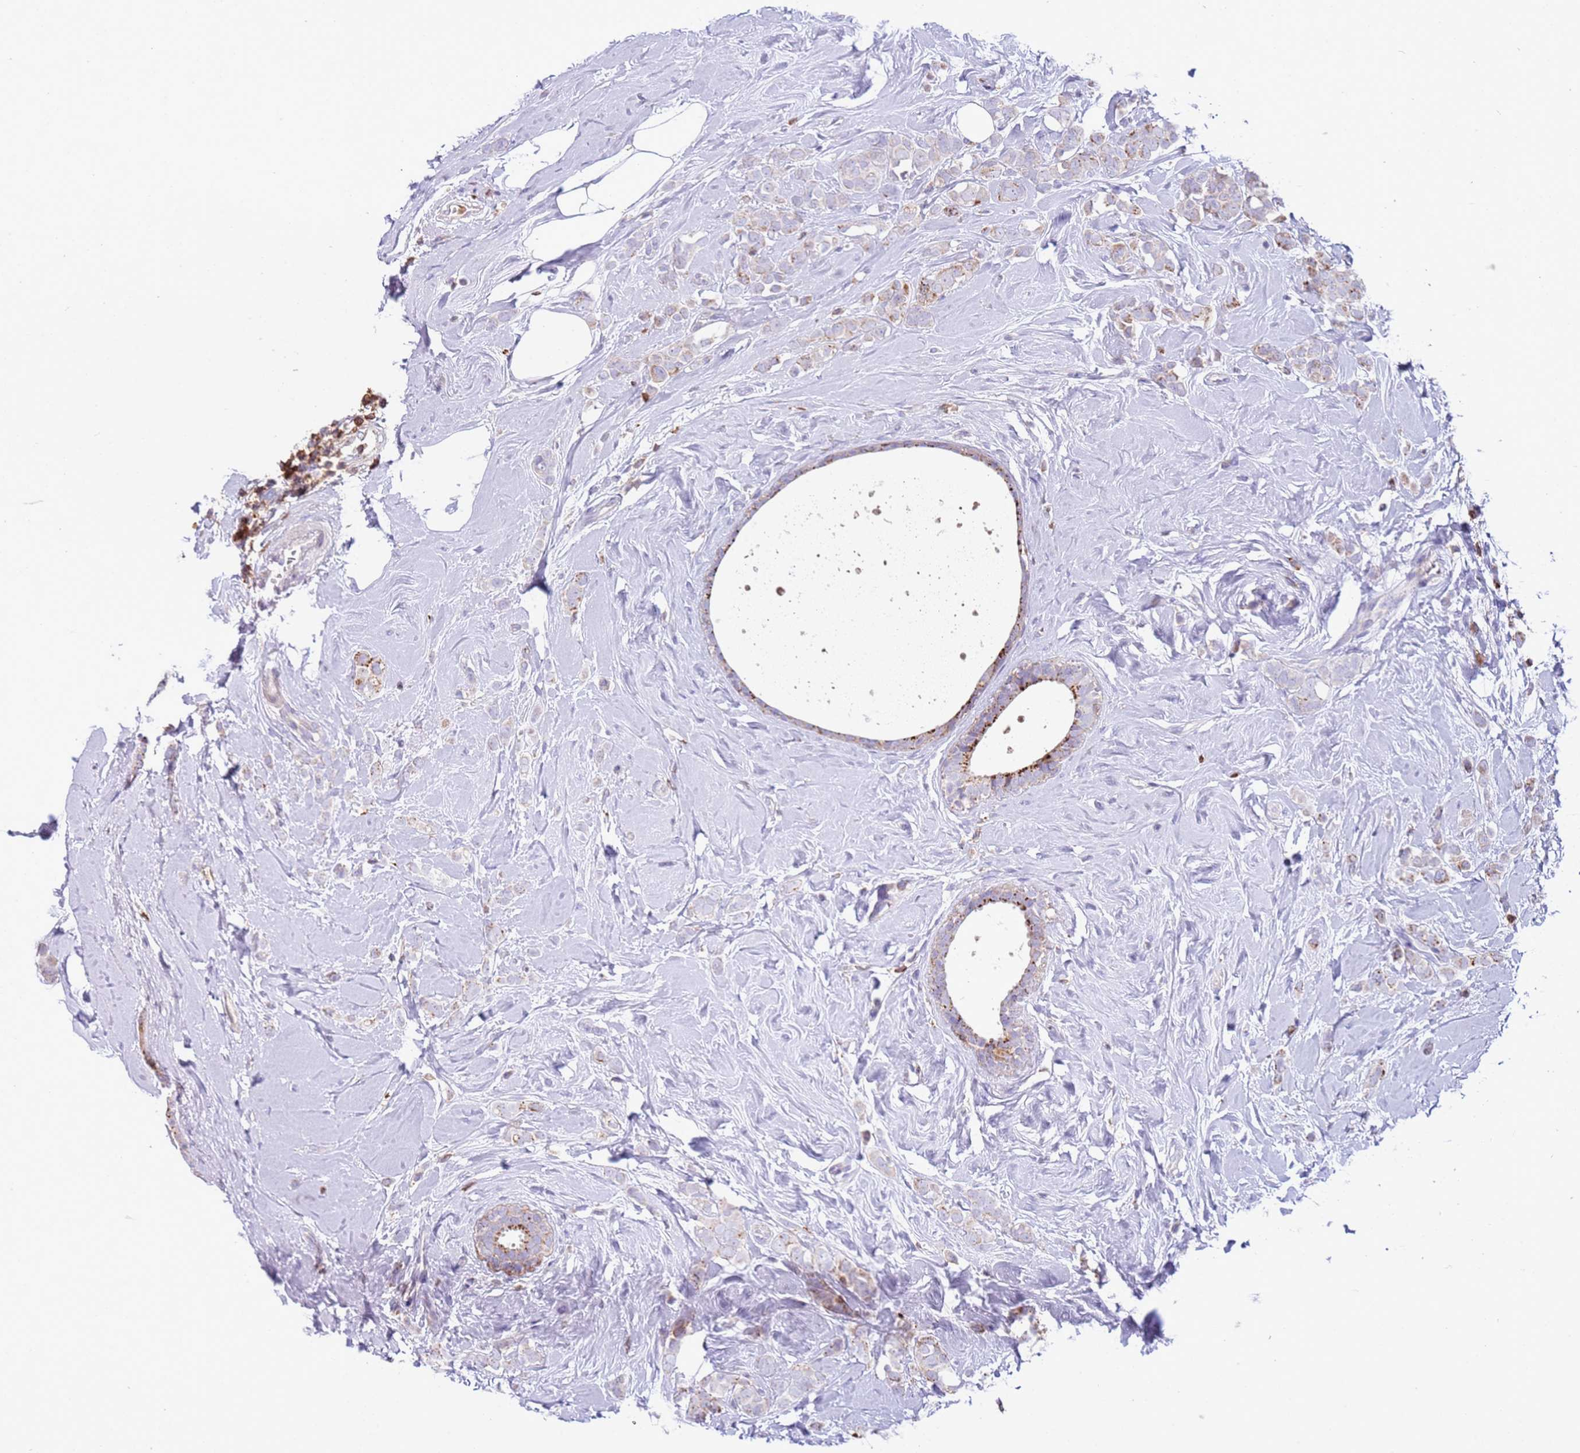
{"staining": {"intensity": "negative", "quantity": "none", "location": "none"}, "tissue": "breast cancer", "cell_type": "Tumor cells", "image_type": "cancer", "snomed": [{"axis": "morphology", "description": "Lobular carcinoma"}, {"axis": "topography", "description": "Breast"}], "caption": "There is no significant positivity in tumor cells of breast cancer.", "gene": "TTPAL", "patient": {"sex": "female", "age": 47}}